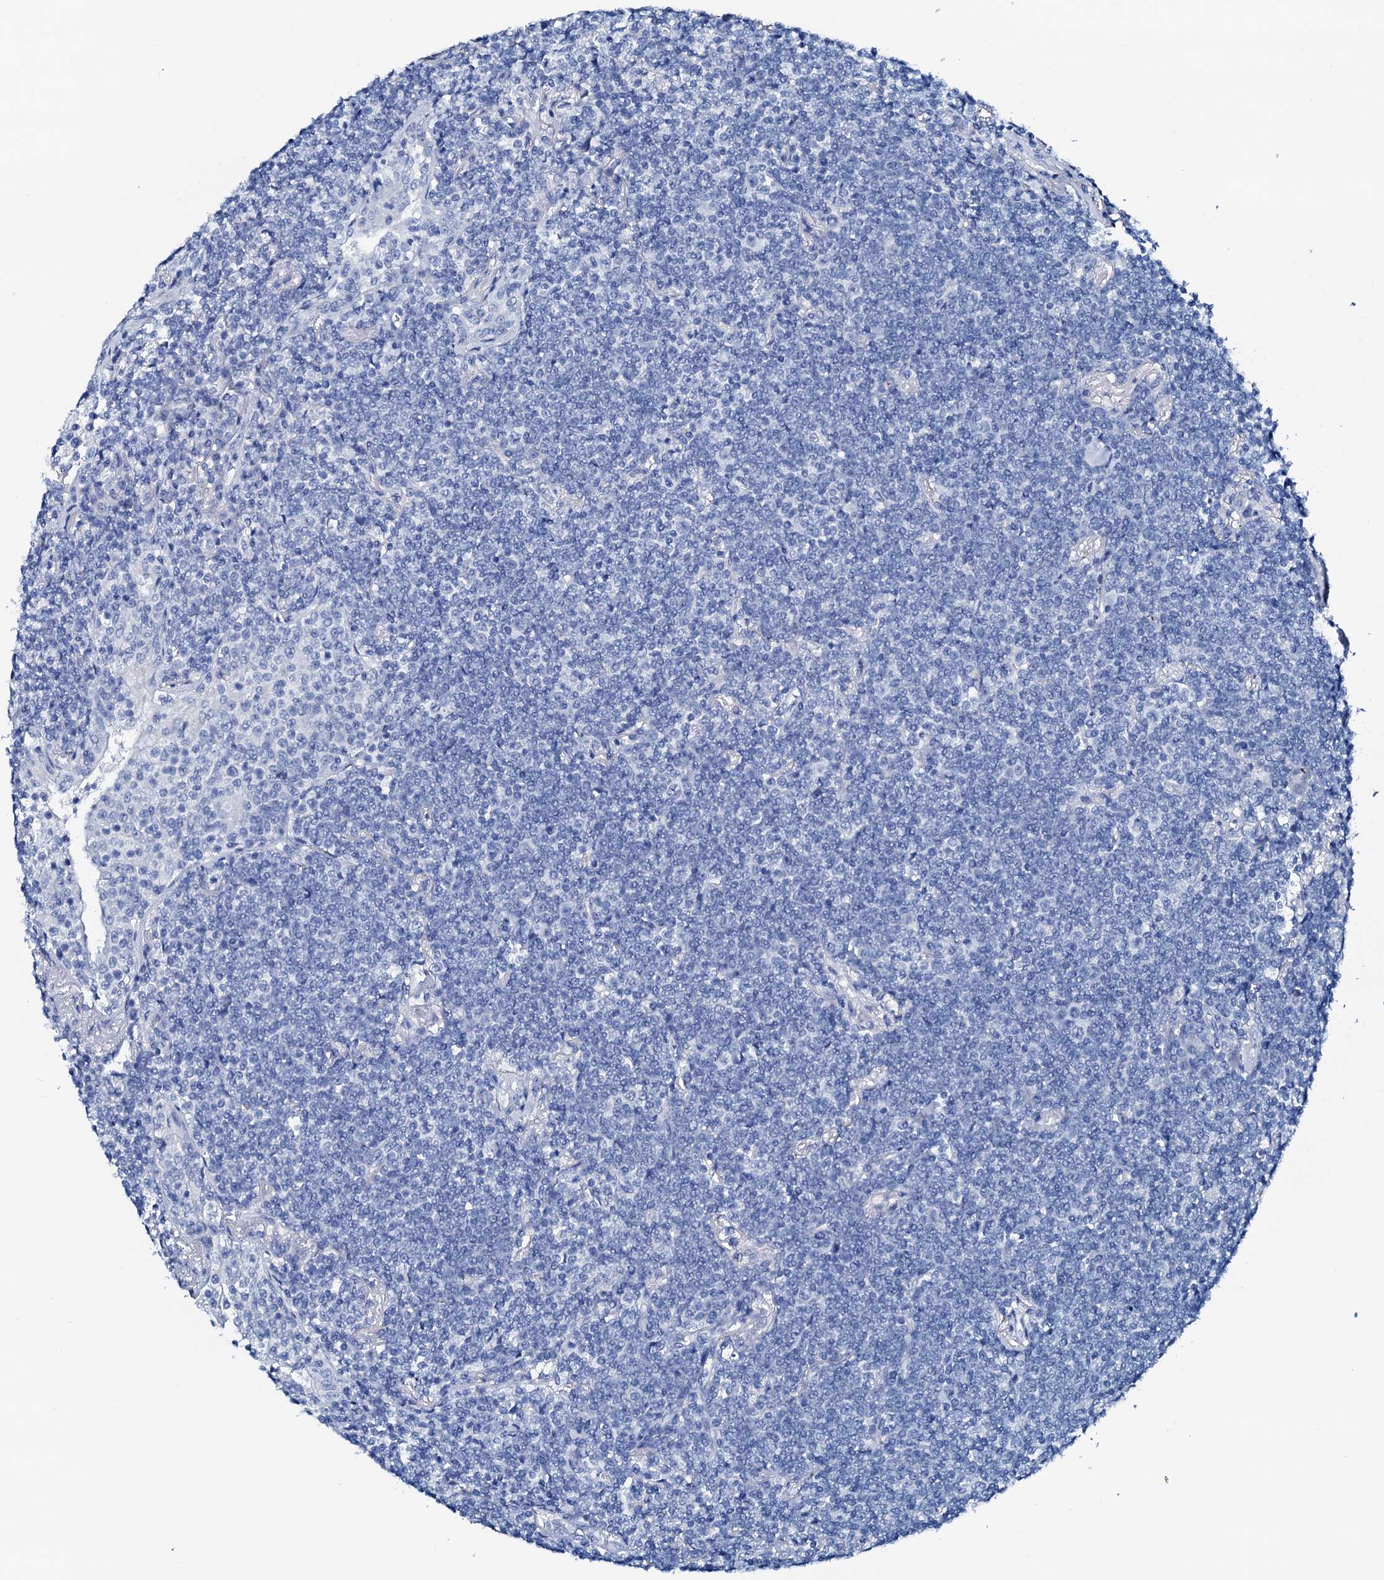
{"staining": {"intensity": "negative", "quantity": "none", "location": "none"}, "tissue": "lymphoma", "cell_type": "Tumor cells", "image_type": "cancer", "snomed": [{"axis": "morphology", "description": "Malignant lymphoma, non-Hodgkin's type, Low grade"}, {"axis": "topography", "description": "Lung"}], "caption": "Human lymphoma stained for a protein using immunohistochemistry demonstrates no expression in tumor cells.", "gene": "PTH", "patient": {"sex": "female", "age": 71}}